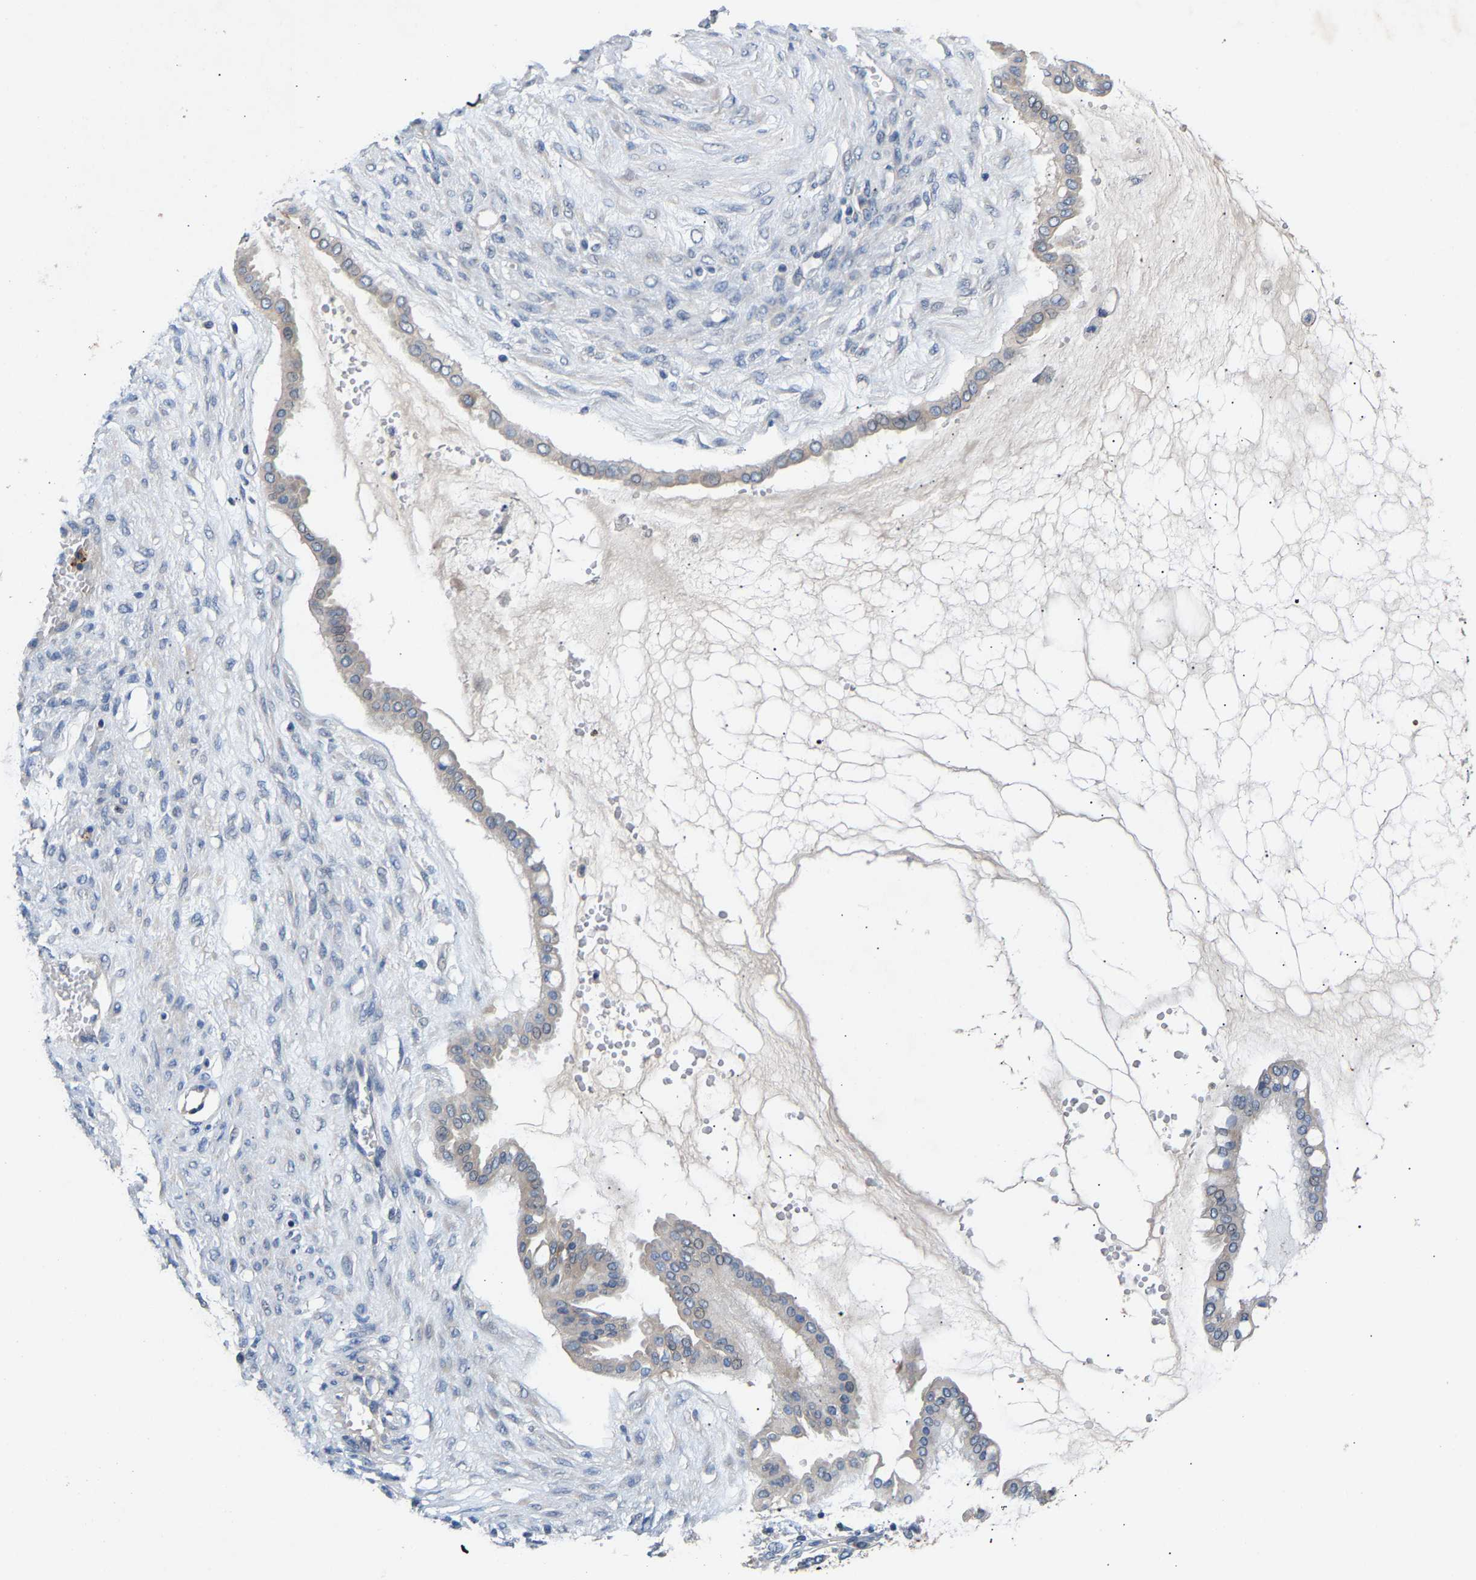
{"staining": {"intensity": "weak", "quantity": "<25%", "location": "cytoplasmic/membranous"}, "tissue": "ovarian cancer", "cell_type": "Tumor cells", "image_type": "cancer", "snomed": [{"axis": "morphology", "description": "Cystadenocarcinoma, mucinous, NOS"}, {"axis": "topography", "description": "Ovary"}], "caption": "Ovarian cancer (mucinous cystadenocarcinoma) stained for a protein using immunohistochemistry (IHC) reveals no staining tumor cells.", "gene": "CCDC171", "patient": {"sex": "female", "age": 73}}